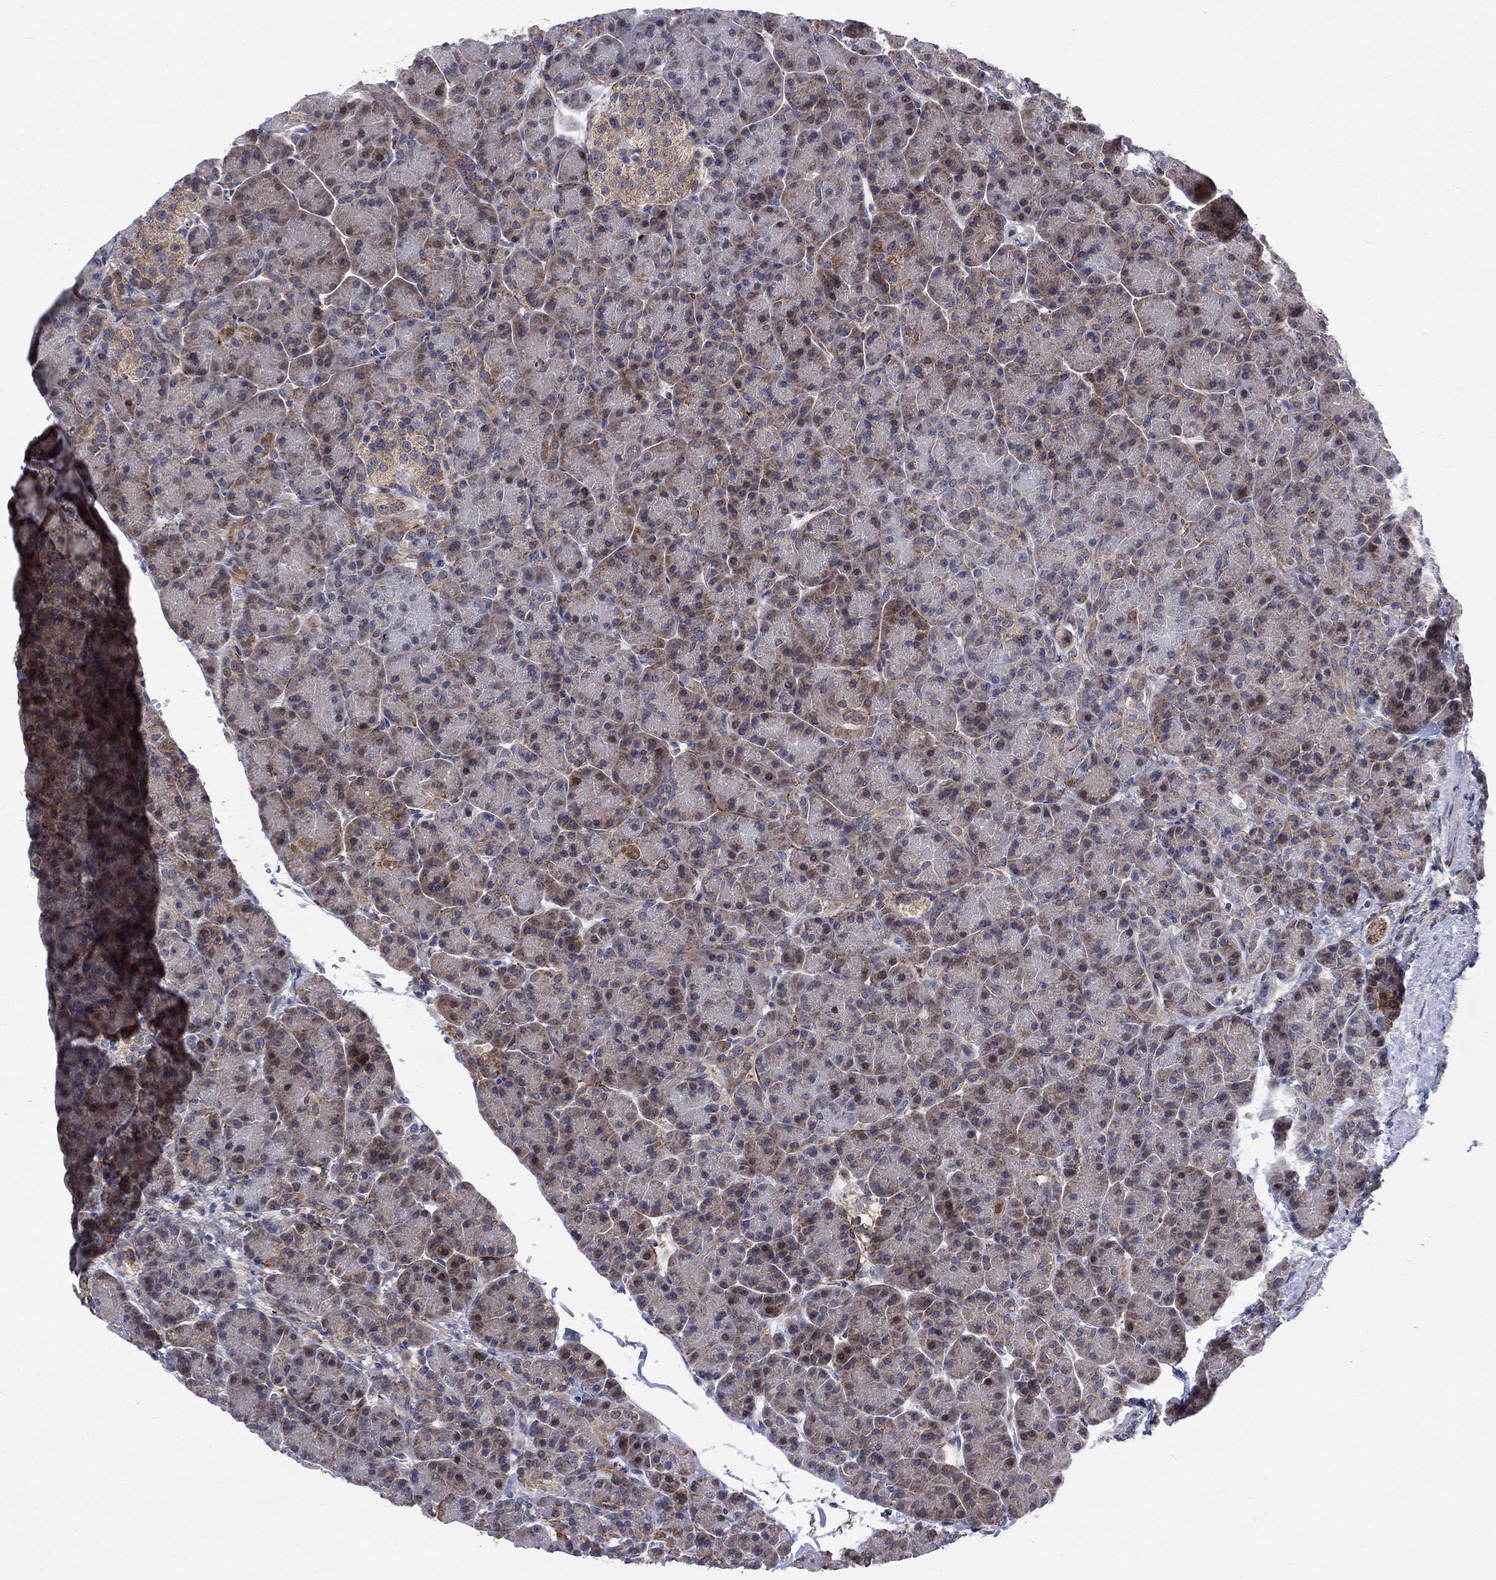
{"staining": {"intensity": "moderate", "quantity": "25%-75%", "location": "cytoplasmic/membranous"}, "tissue": "pancreas", "cell_type": "Exocrine glandular cells", "image_type": "normal", "snomed": [{"axis": "morphology", "description": "Normal tissue, NOS"}, {"axis": "topography", "description": "Pancreas"}], "caption": "DAB (3,3'-diaminobenzidine) immunohistochemical staining of unremarkable pancreas demonstrates moderate cytoplasmic/membranous protein expression in about 25%-75% of exocrine glandular cells.", "gene": "SLC35F2", "patient": {"sex": "female", "age": 63}}